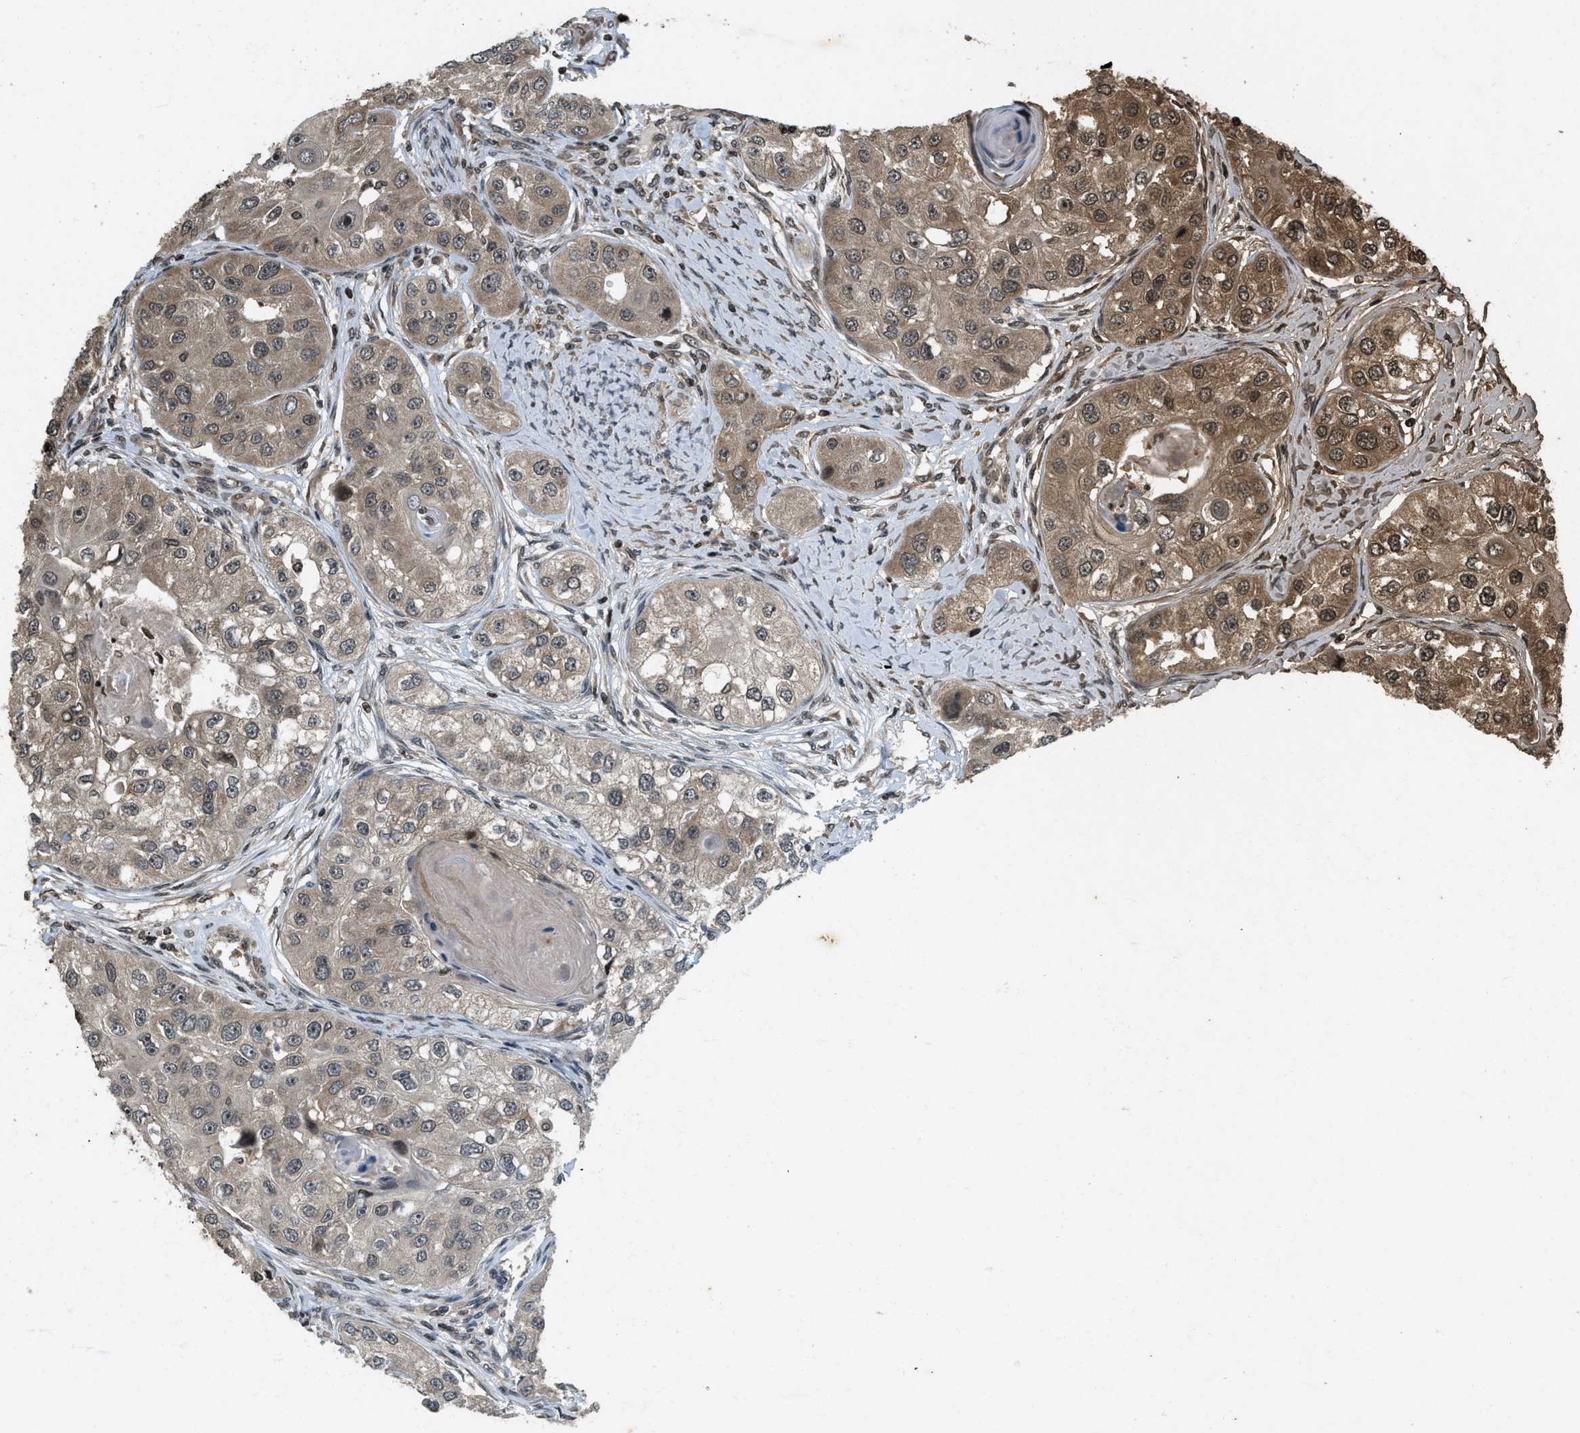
{"staining": {"intensity": "moderate", "quantity": "25%-75%", "location": "cytoplasmic/membranous,nuclear"}, "tissue": "head and neck cancer", "cell_type": "Tumor cells", "image_type": "cancer", "snomed": [{"axis": "morphology", "description": "Normal tissue, NOS"}, {"axis": "morphology", "description": "Squamous cell carcinoma, NOS"}, {"axis": "topography", "description": "Skeletal muscle"}, {"axis": "topography", "description": "Head-Neck"}], "caption": "Immunohistochemistry (DAB (3,3'-diaminobenzidine)) staining of human head and neck cancer shows moderate cytoplasmic/membranous and nuclear protein positivity in about 25%-75% of tumor cells. The staining was performed using DAB (3,3'-diaminobenzidine), with brown indicating positive protein expression. Nuclei are stained blue with hematoxylin.", "gene": "SIAH1", "patient": {"sex": "male", "age": 51}}